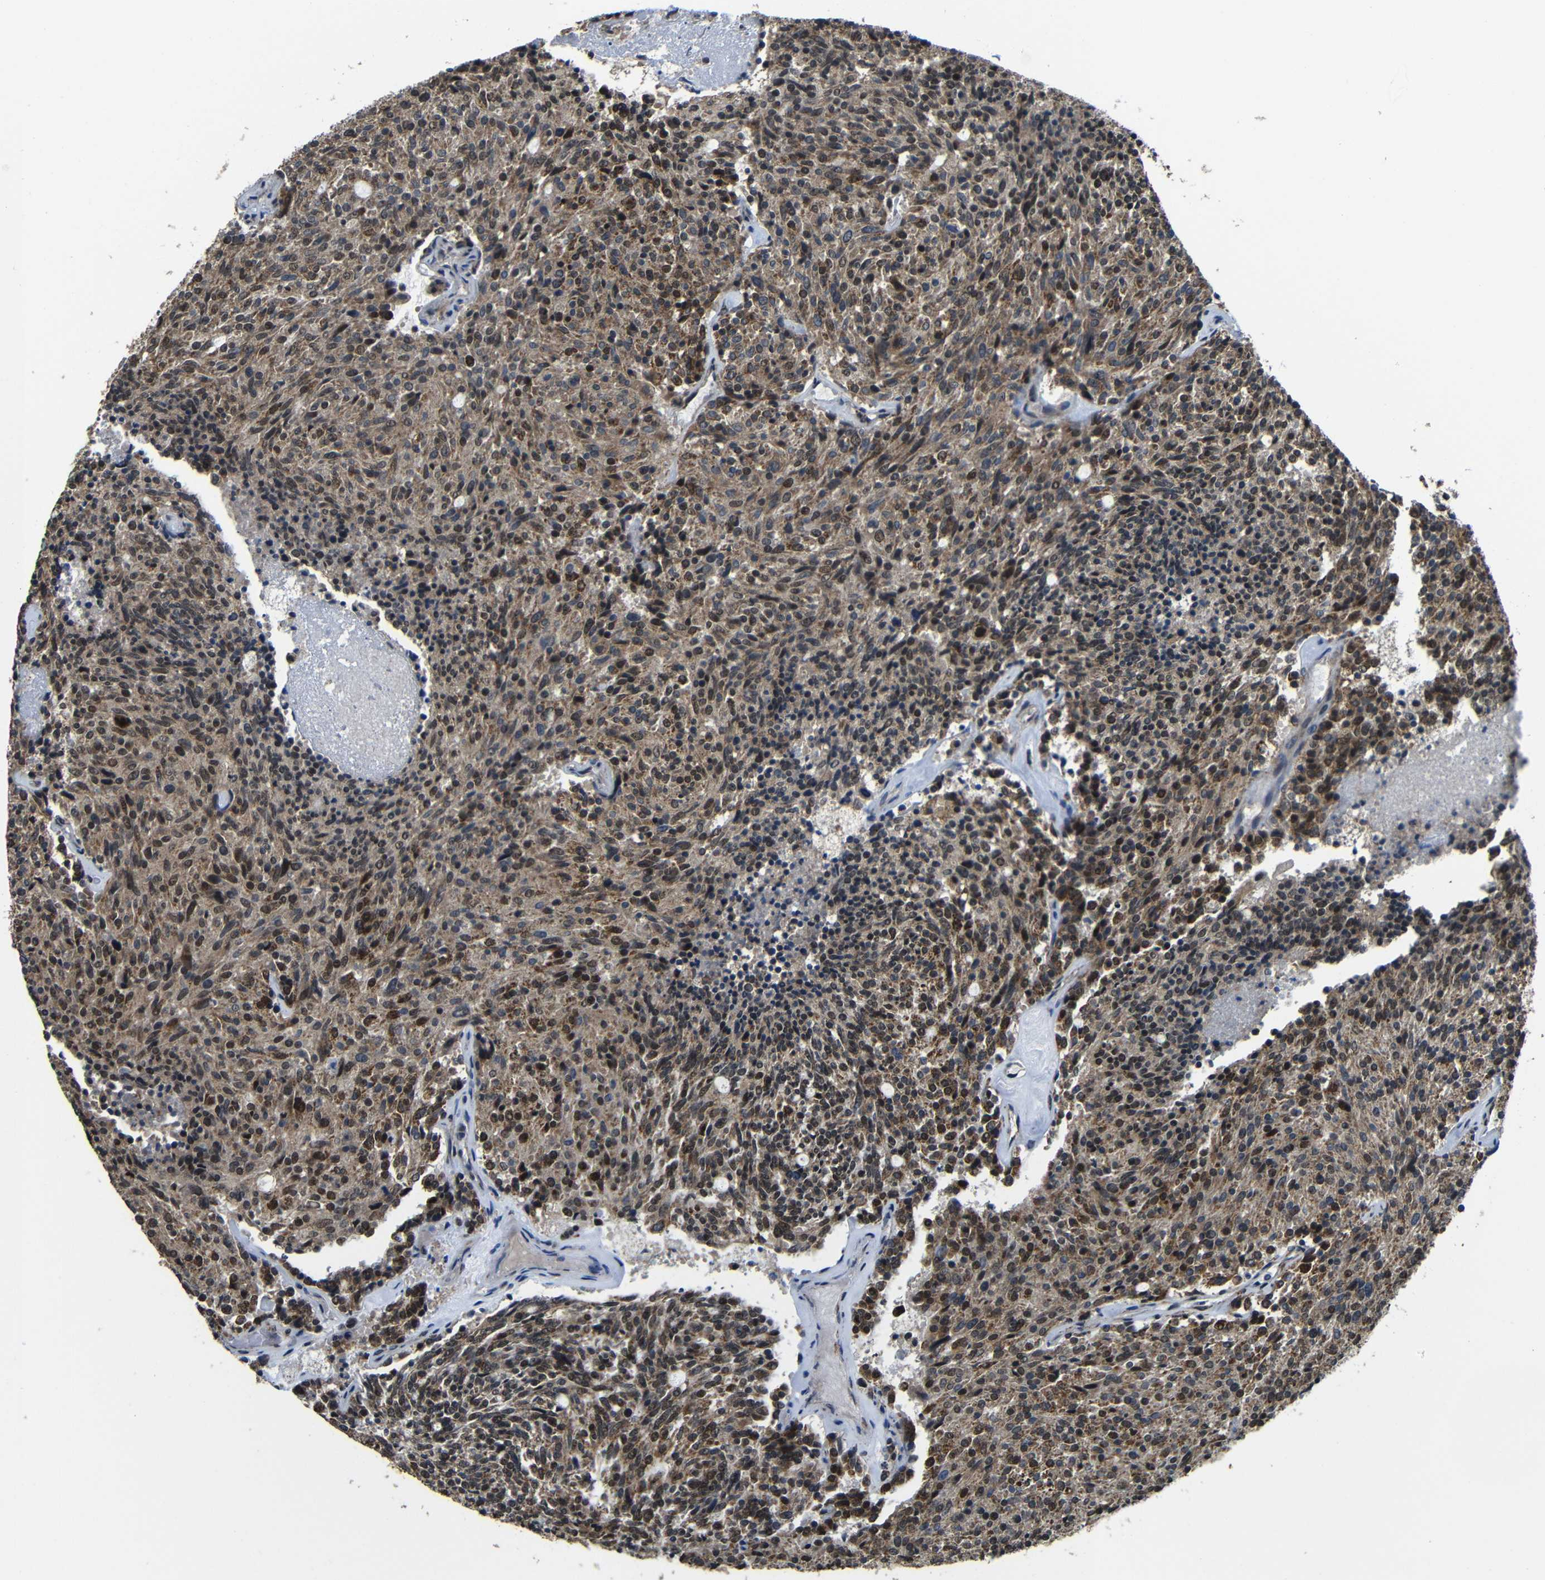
{"staining": {"intensity": "moderate", "quantity": ">75%", "location": "cytoplasmic/membranous,nuclear"}, "tissue": "carcinoid", "cell_type": "Tumor cells", "image_type": "cancer", "snomed": [{"axis": "morphology", "description": "Carcinoid, malignant, NOS"}, {"axis": "topography", "description": "Pancreas"}], "caption": "Immunohistochemistry (IHC) of human malignant carcinoid demonstrates medium levels of moderate cytoplasmic/membranous and nuclear positivity in about >75% of tumor cells.", "gene": "FAM172A", "patient": {"sex": "female", "age": 54}}